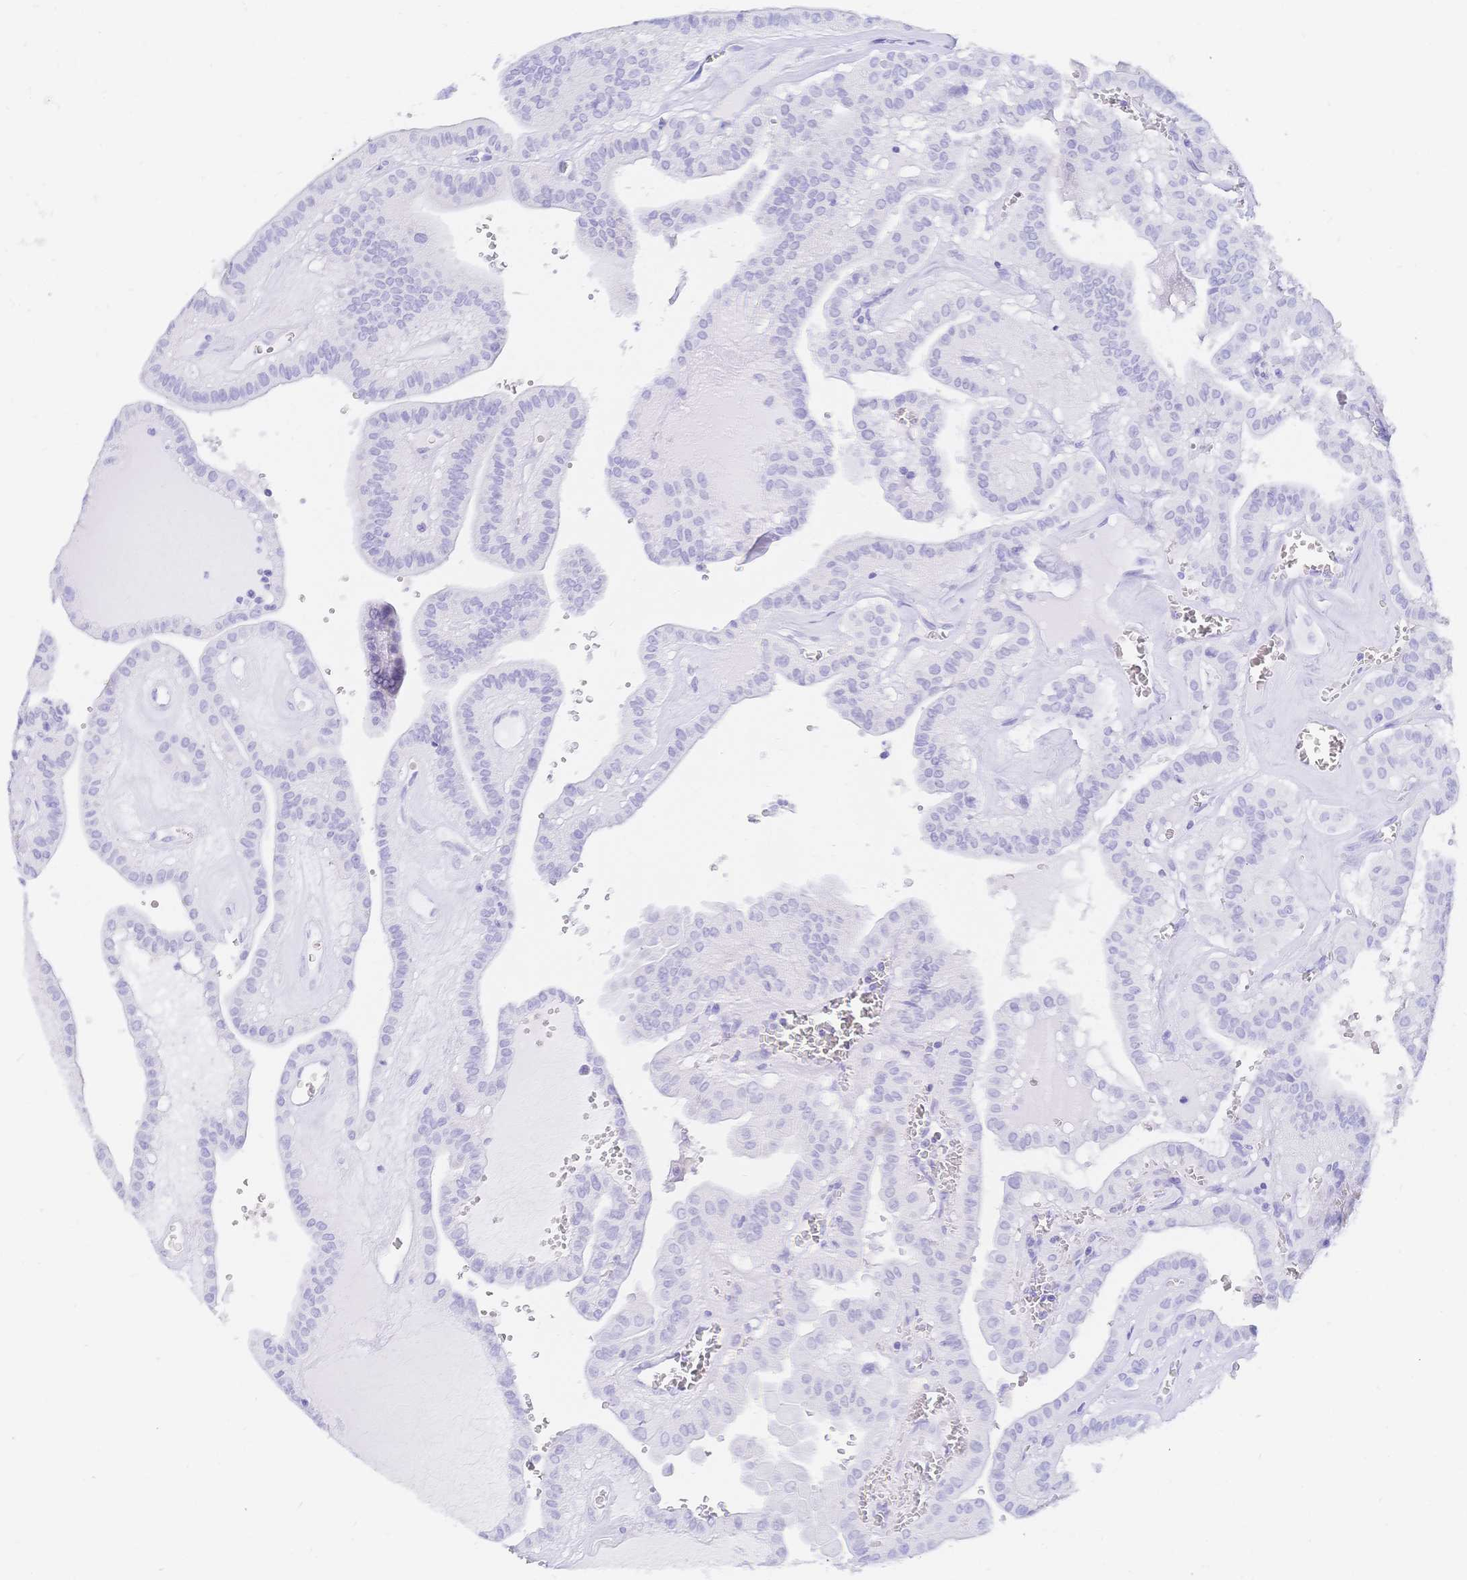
{"staining": {"intensity": "negative", "quantity": "none", "location": "none"}, "tissue": "thyroid cancer", "cell_type": "Tumor cells", "image_type": "cancer", "snomed": [{"axis": "morphology", "description": "Papillary adenocarcinoma, NOS"}, {"axis": "topography", "description": "Thyroid gland"}], "caption": "Tumor cells are negative for brown protein staining in thyroid cancer.", "gene": "MEP1B", "patient": {"sex": "male", "age": 52}}